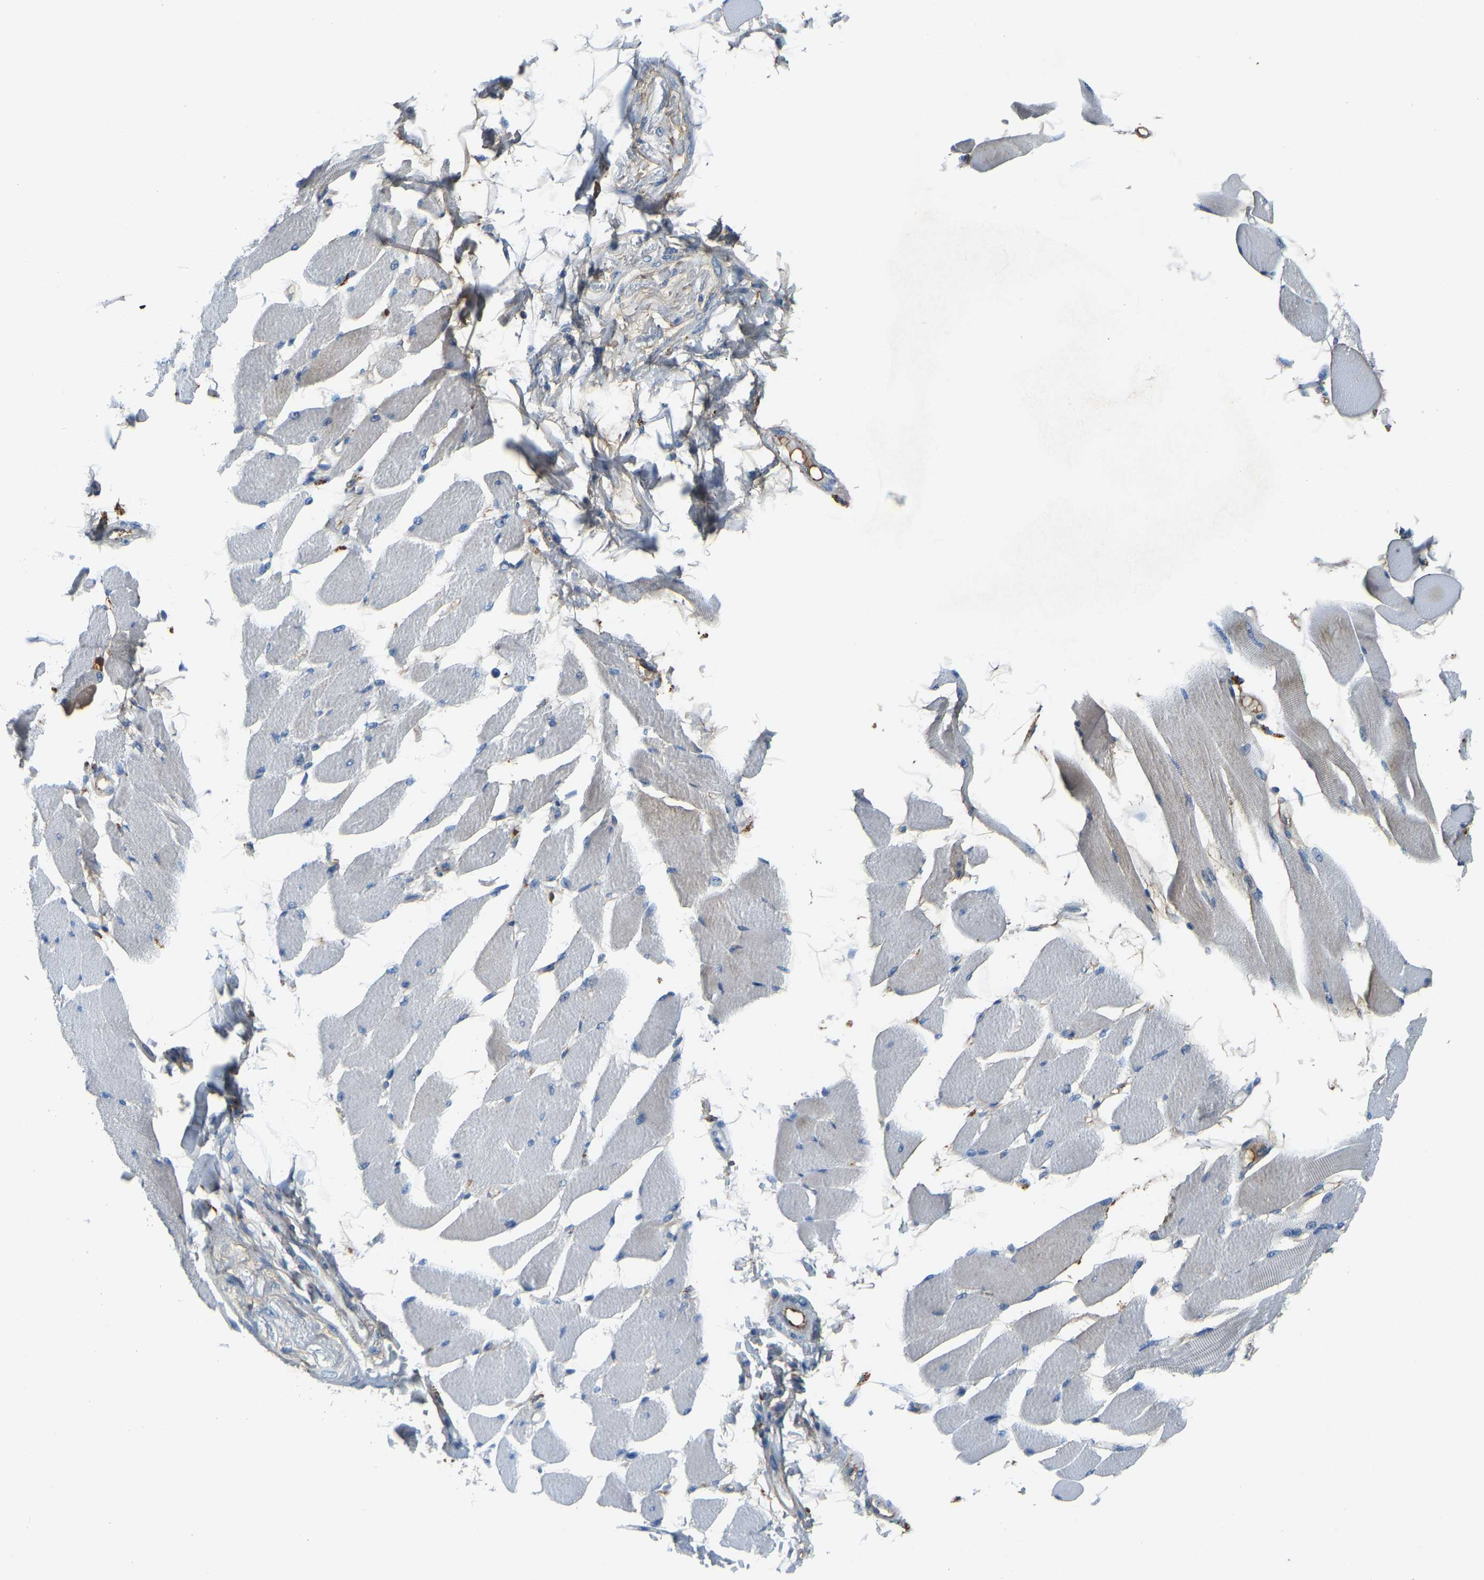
{"staining": {"intensity": "negative", "quantity": "none", "location": "none"}, "tissue": "skeletal muscle", "cell_type": "Myocytes", "image_type": "normal", "snomed": [{"axis": "morphology", "description": "Normal tissue, NOS"}, {"axis": "topography", "description": "Skeletal muscle"}, {"axis": "topography", "description": "Peripheral nerve tissue"}], "caption": "Immunohistochemistry photomicrograph of unremarkable skeletal muscle: skeletal muscle stained with DAB (3,3'-diaminobenzidine) demonstrates no significant protein positivity in myocytes. The staining is performed using DAB brown chromogen with nuclei counter-stained in using hematoxylin.", "gene": "THBS4", "patient": {"sex": "female", "age": 84}}